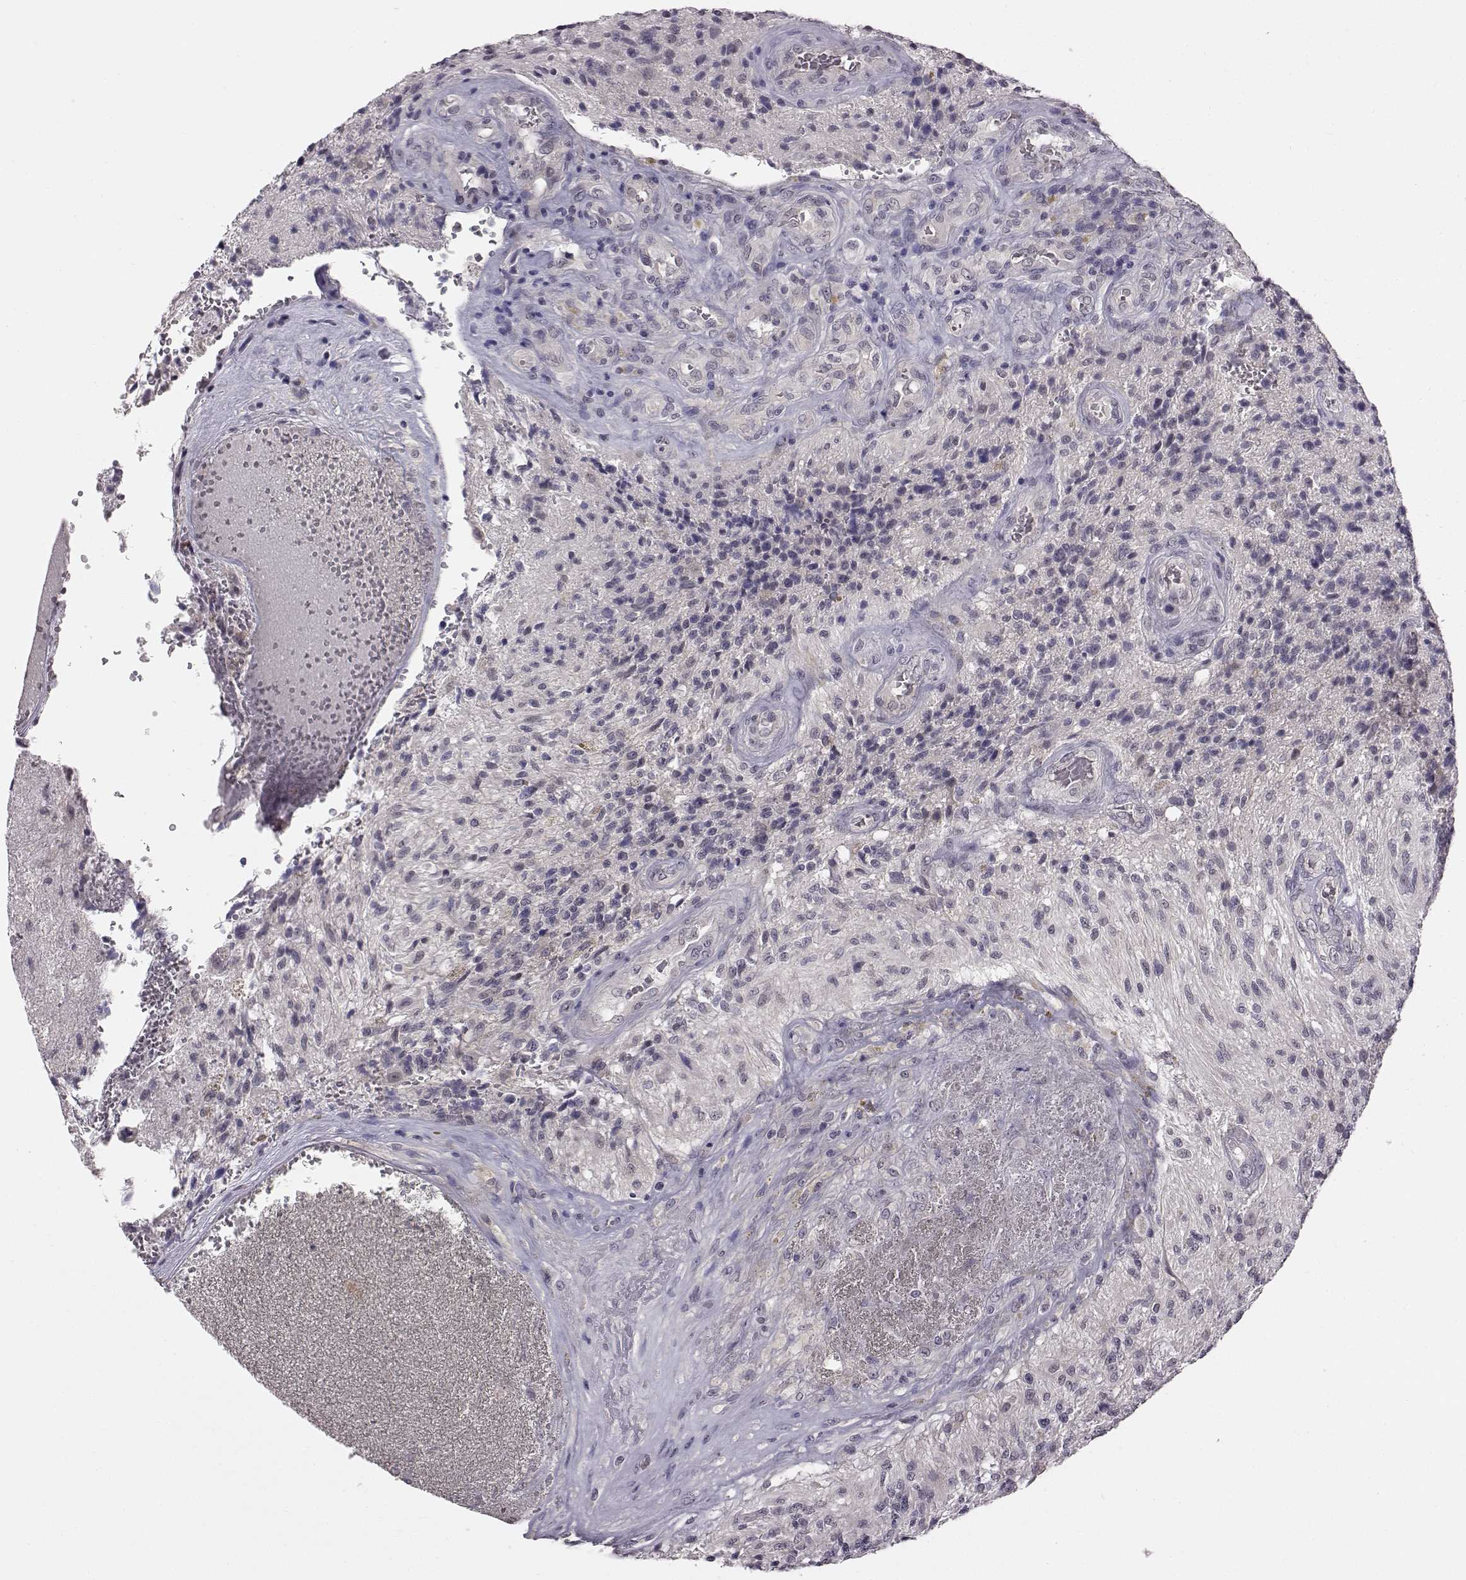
{"staining": {"intensity": "negative", "quantity": "none", "location": "none"}, "tissue": "glioma", "cell_type": "Tumor cells", "image_type": "cancer", "snomed": [{"axis": "morphology", "description": "Glioma, malignant, High grade"}, {"axis": "topography", "description": "Brain"}], "caption": "Immunohistochemical staining of human glioma demonstrates no significant expression in tumor cells.", "gene": "C10orf62", "patient": {"sex": "male", "age": 56}}